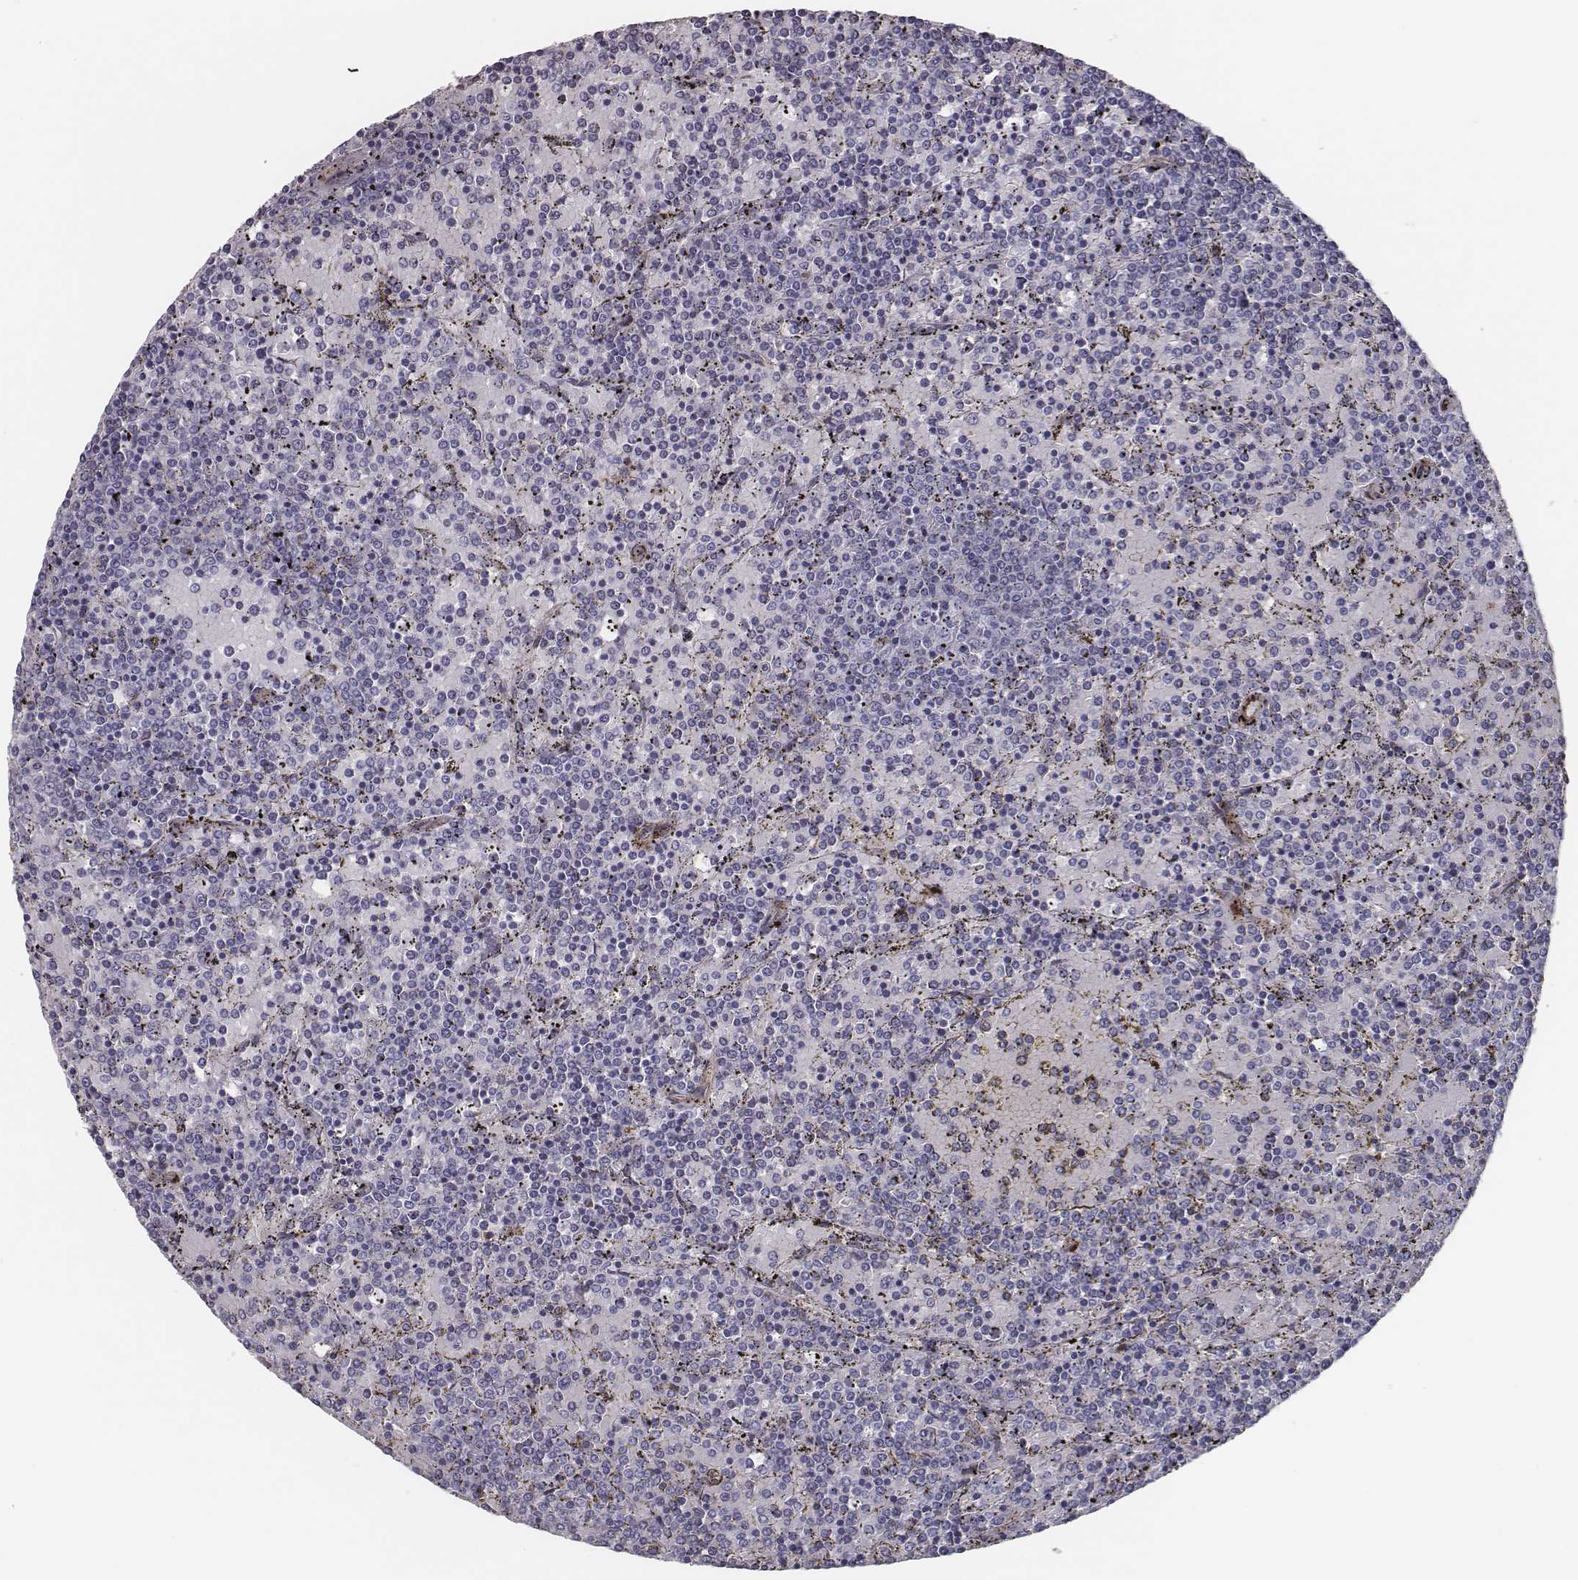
{"staining": {"intensity": "negative", "quantity": "none", "location": "none"}, "tissue": "lymphoma", "cell_type": "Tumor cells", "image_type": "cancer", "snomed": [{"axis": "morphology", "description": "Malignant lymphoma, non-Hodgkin's type, Low grade"}, {"axis": "topography", "description": "Spleen"}], "caption": "The IHC histopathology image has no significant expression in tumor cells of low-grade malignant lymphoma, non-Hodgkin's type tissue. The staining was performed using DAB (3,3'-diaminobenzidine) to visualize the protein expression in brown, while the nuclei were stained in blue with hematoxylin (Magnification: 20x).", "gene": "ISYNA1", "patient": {"sex": "female", "age": 77}}